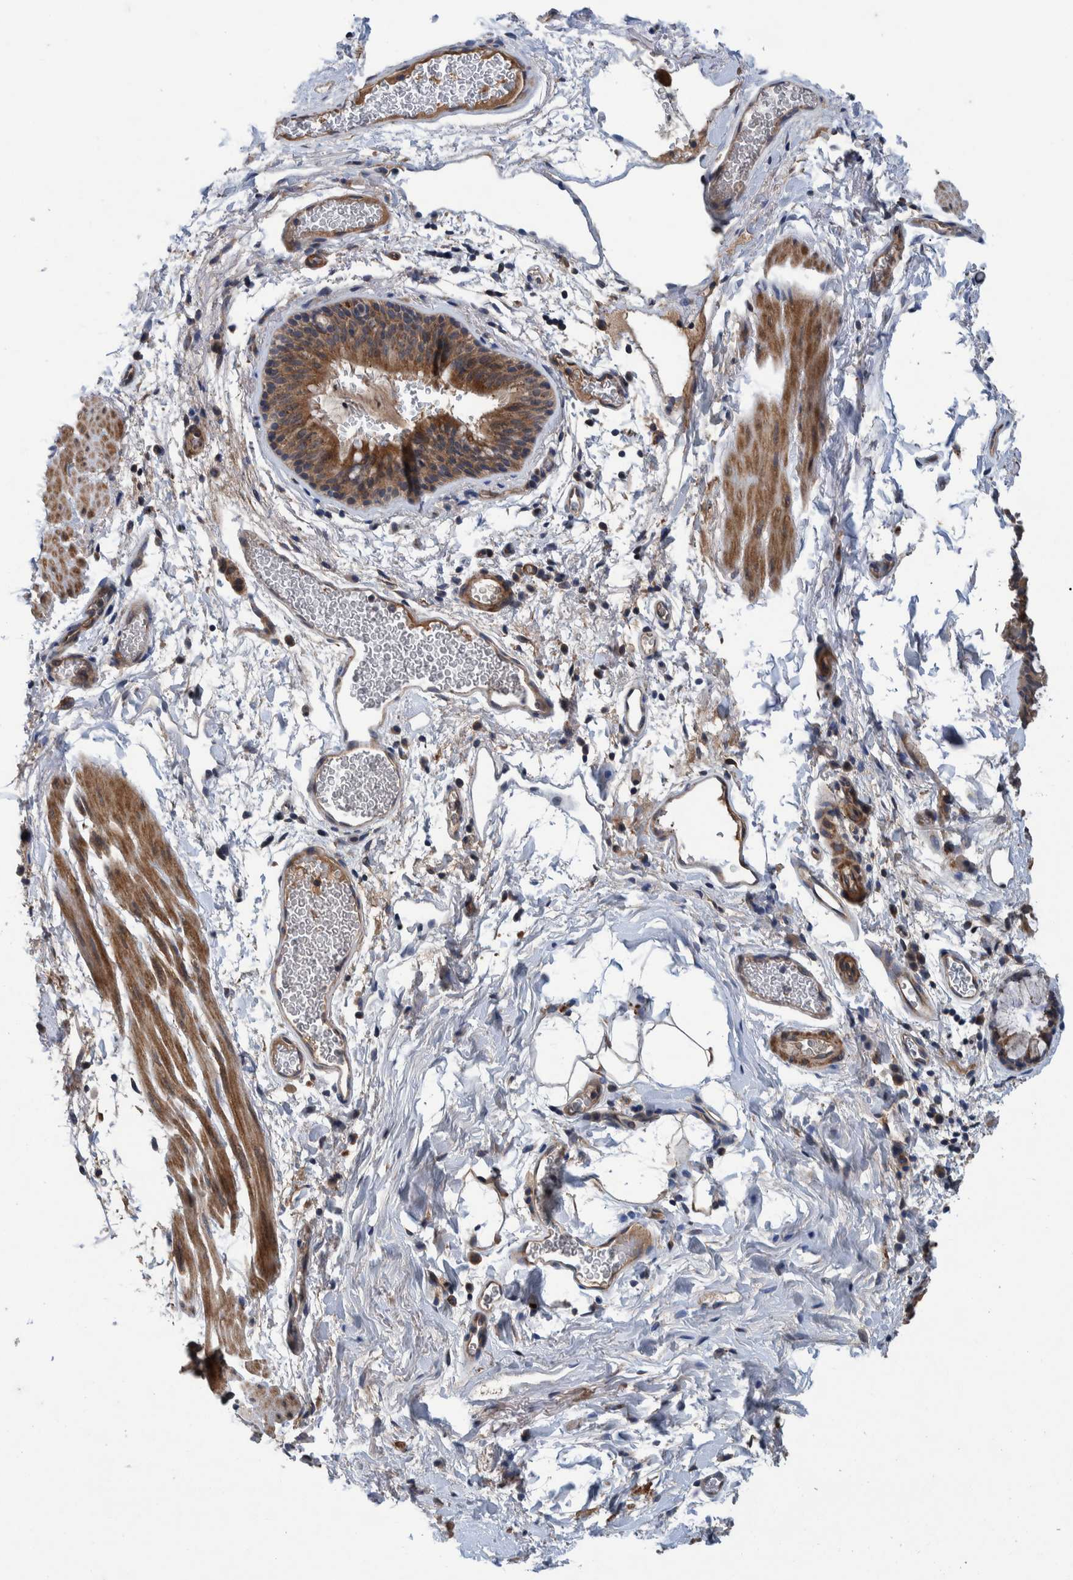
{"staining": {"intensity": "moderate", "quantity": ">75%", "location": "cytoplasmic/membranous"}, "tissue": "bronchus", "cell_type": "Respiratory epithelial cells", "image_type": "normal", "snomed": [{"axis": "morphology", "description": "Normal tissue, NOS"}, {"axis": "topography", "description": "Cartilage tissue"}, {"axis": "topography", "description": "Bronchus"}], "caption": "A micrograph of bronchus stained for a protein displays moderate cytoplasmic/membranous brown staining in respiratory epithelial cells. The staining is performed using DAB (3,3'-diaminobenzidine) brown chromogen to label protein expression. The nuclei are counter-stained blue using hematoxylin.", "gene": "ITIH3", "patient": {"sex": "female", "age": 53}}